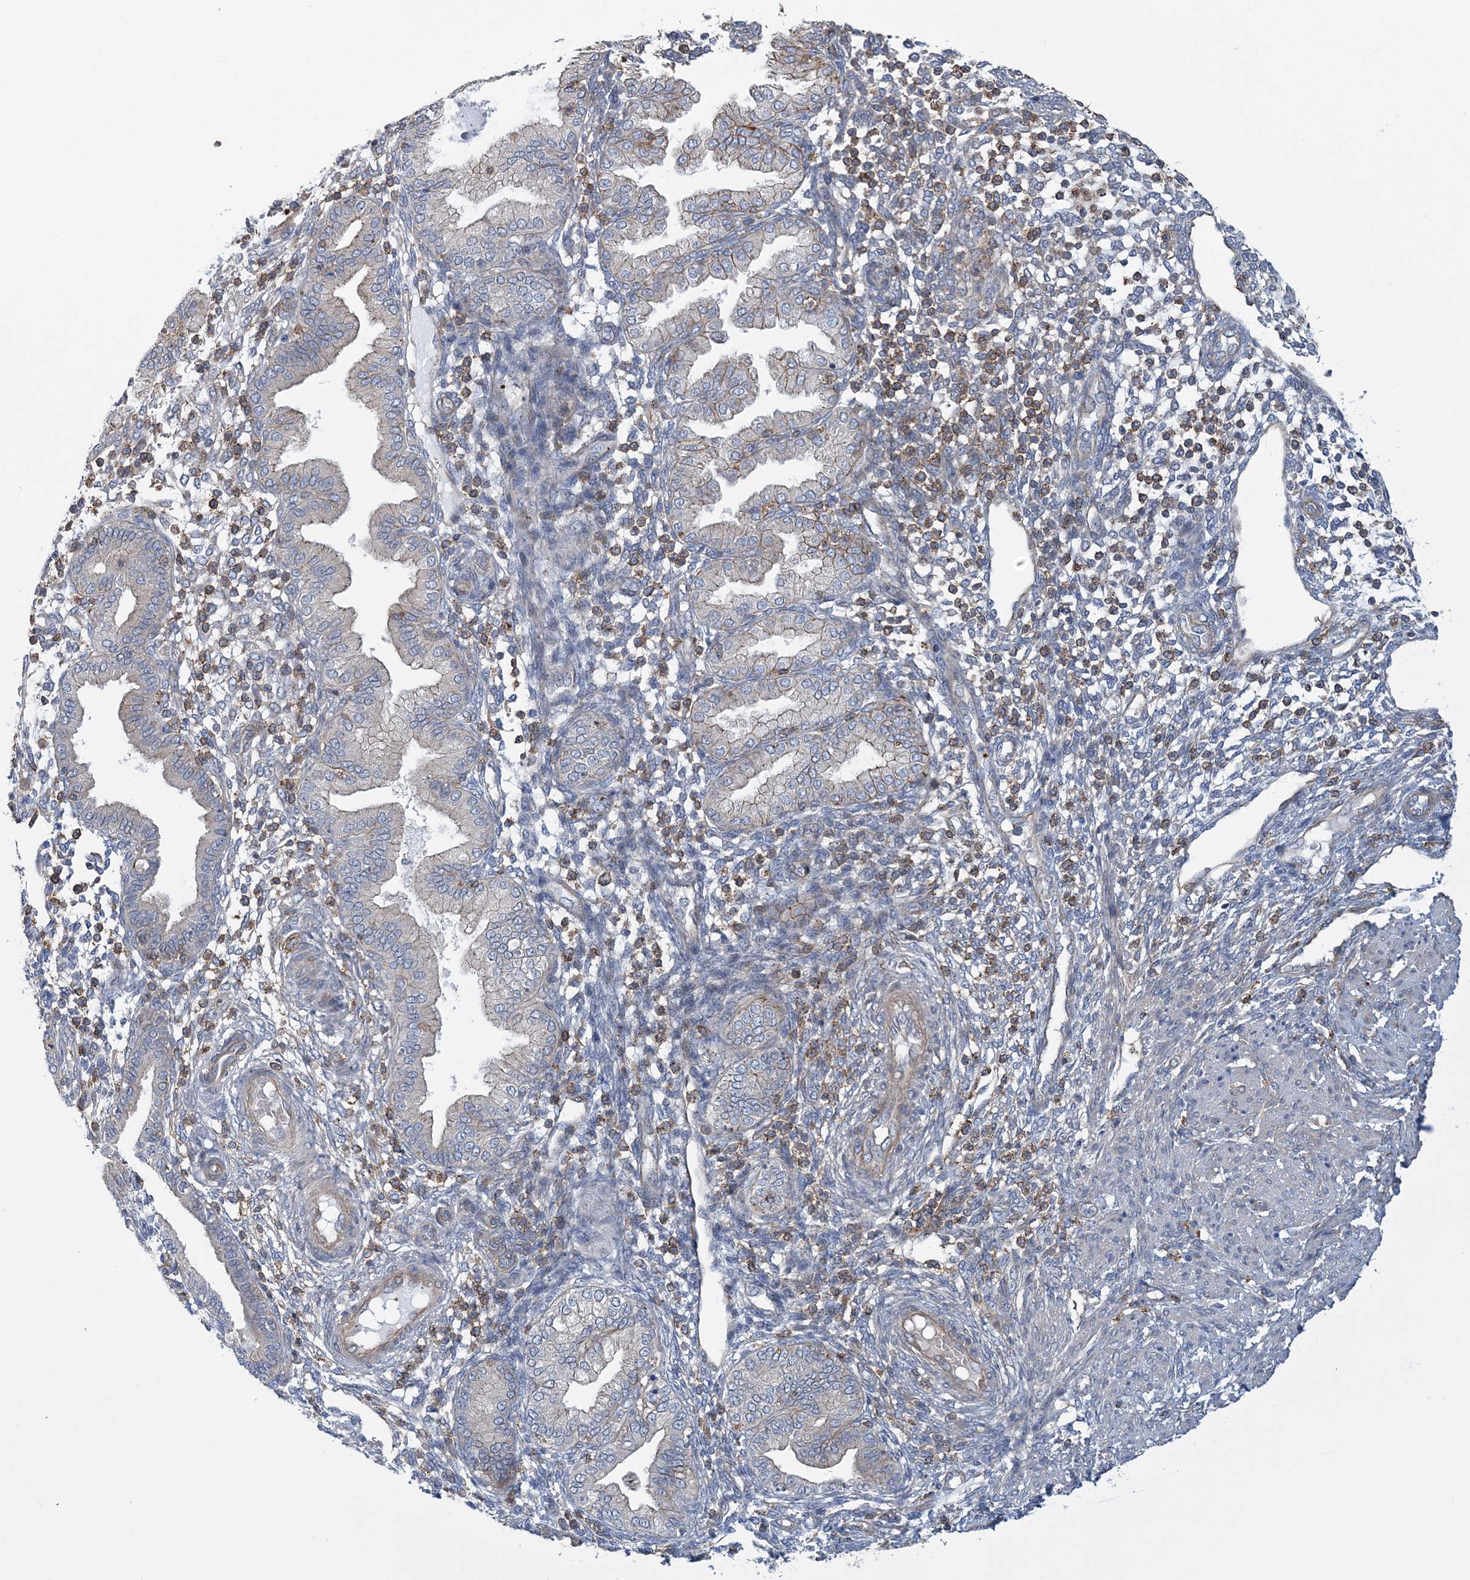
{"staining": {"intensity": "negative", "quantity": "none", "location": "none"}, "tissue": "endometrium", "cell_type": "Cells in endometrial stroma", "image_type": "normal", "snomed": [{"axis": "morphology", "description": "Normal tissue, NOS"}, {"axis": "topography", "description": "Endometrium"}], "caption": "An IHC micrograph of unremarkable endometrium is shown. There is no staining in cells in endometrial stroma of endometrium.", "gene": "ARAP2", "patient": {"sex": "female", "age": 53}}